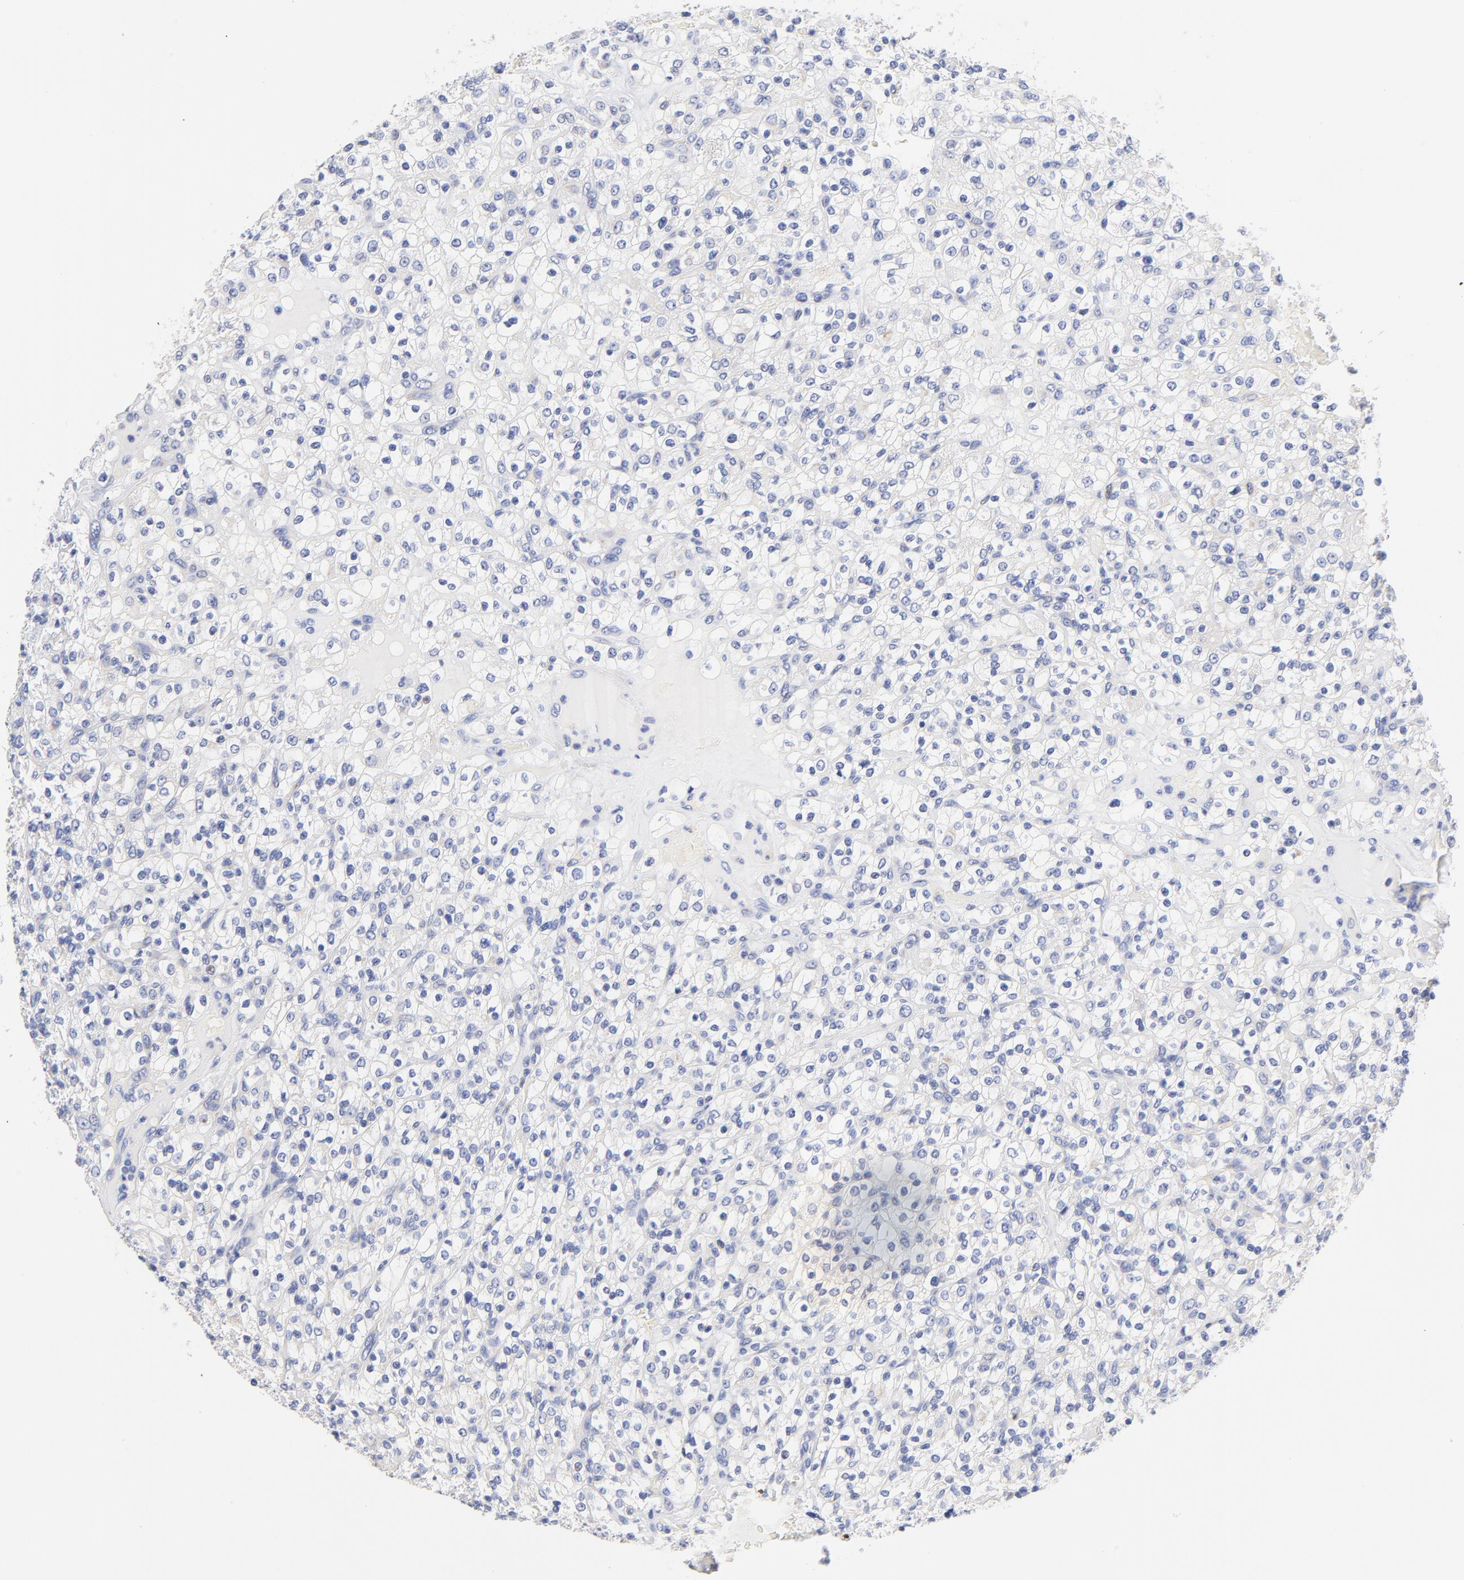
{"staining": {"intensity": "negative", "quantity": "none", "location": "none"}, "tissue": "renal cancer", "cell_type": "Tumor cells", "image_type": "cancer", "snomed": [{"axis": "morphology", "description": "Normal tissue, NOS"}, {"axis": "morphology", "description": "Adenocarcinoma, NOS"}, {"axis": "topography", "description": "Kidney"}], "caption": "IHC photomicrograph of neoplastic tissue: renal cancer (adenocarcinoma) stained with DAB displays no significant protein expression in tumor cells.", "gene": "LAX1", "patient": {"sex": "female", "age": 72}}